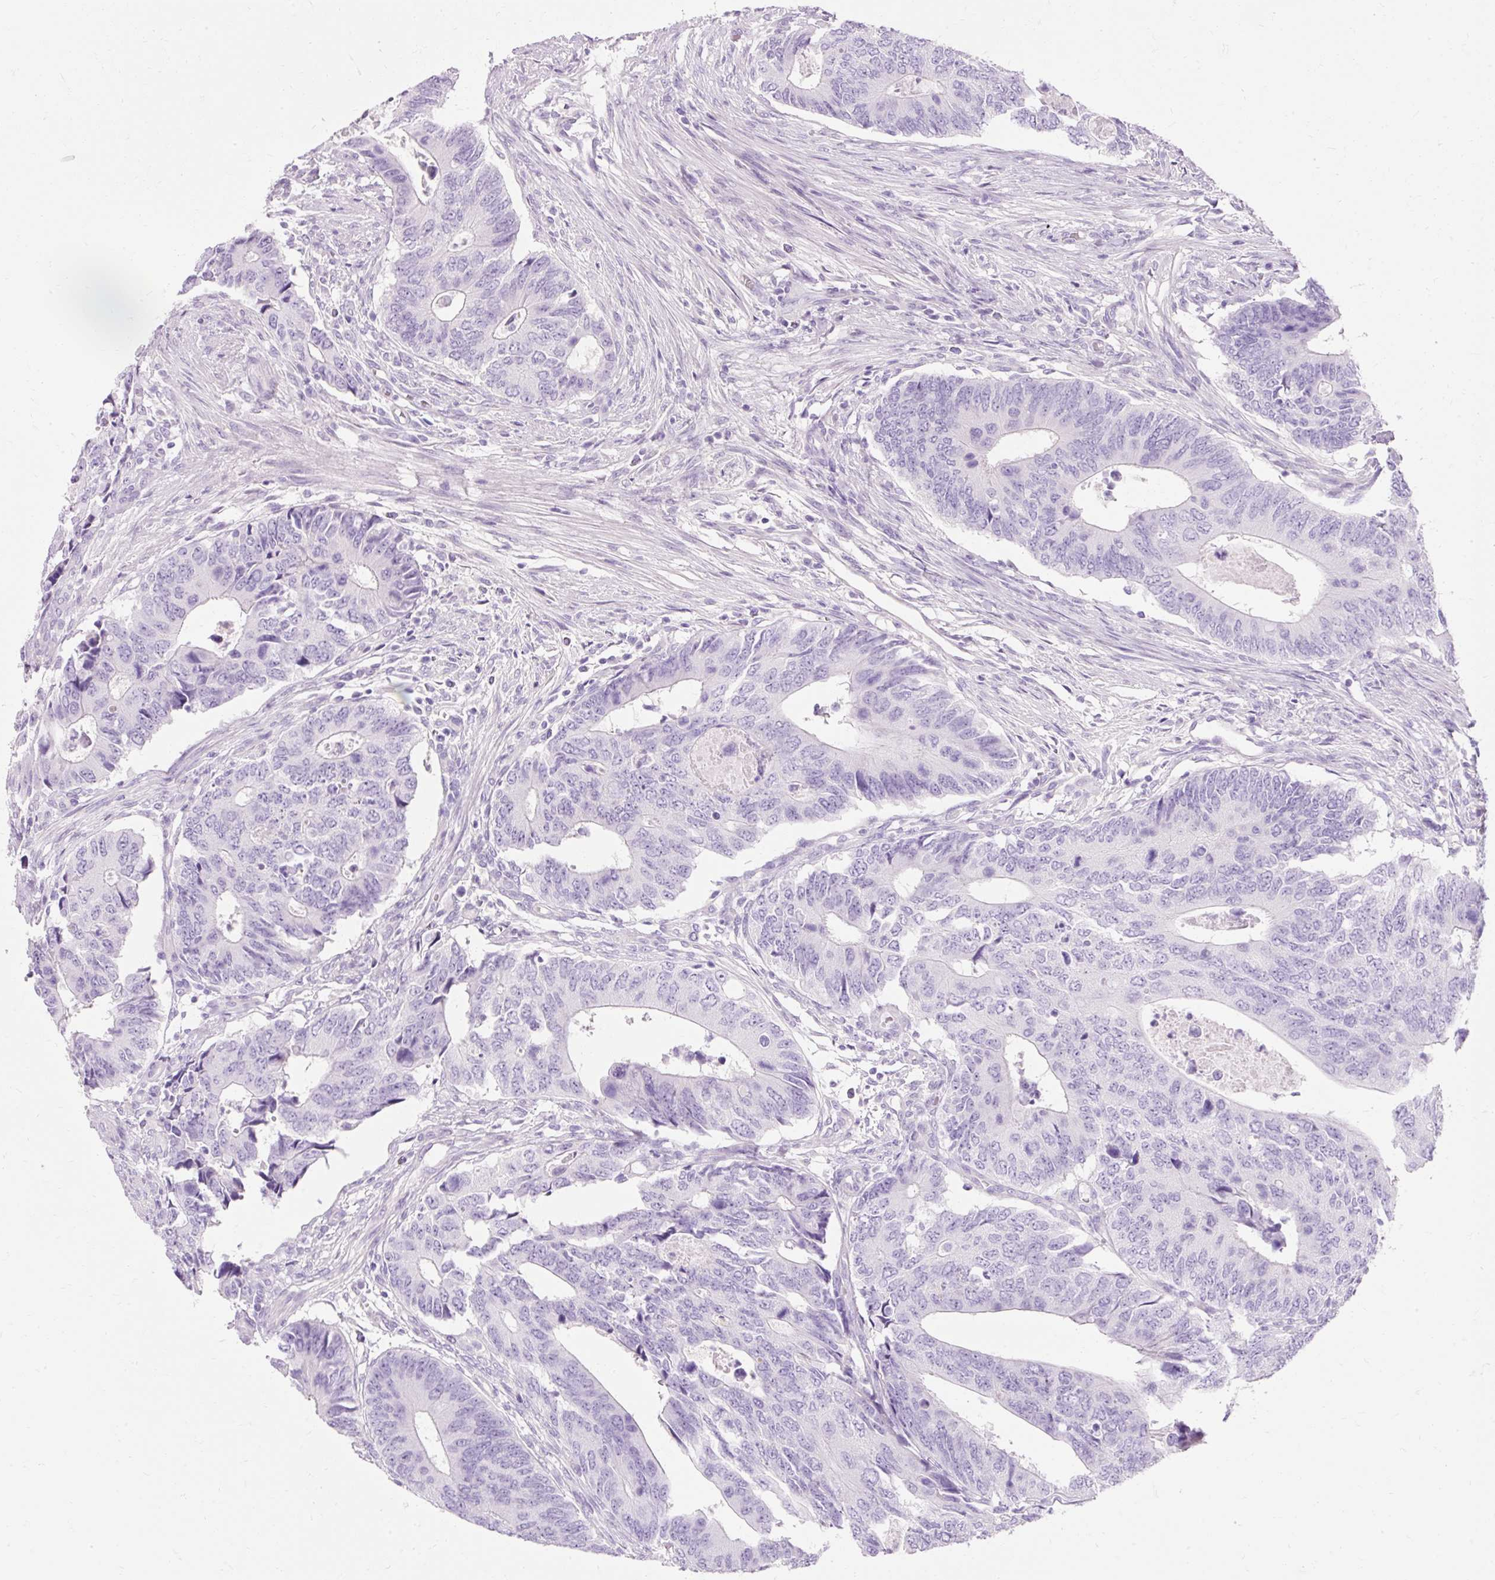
{"staining": {"intensity": "negative", "quantity": "none", "location": "none"}, "tissue": "colorectal cancer", "cell_type": "Tumor cells", "image_type": "cancer", "snomed": [{"axis": "morphology", "description": "Adenocarcinoma, NOS"}, {"axis": "topography", "description": "Colon"}], "caption": "Photomicrograph shows no significant protein staining in tumor cells of adenocarcinoma (colorectal).", "gene": "TMEM213", "patient": {"sex": "male", "age": 87}}